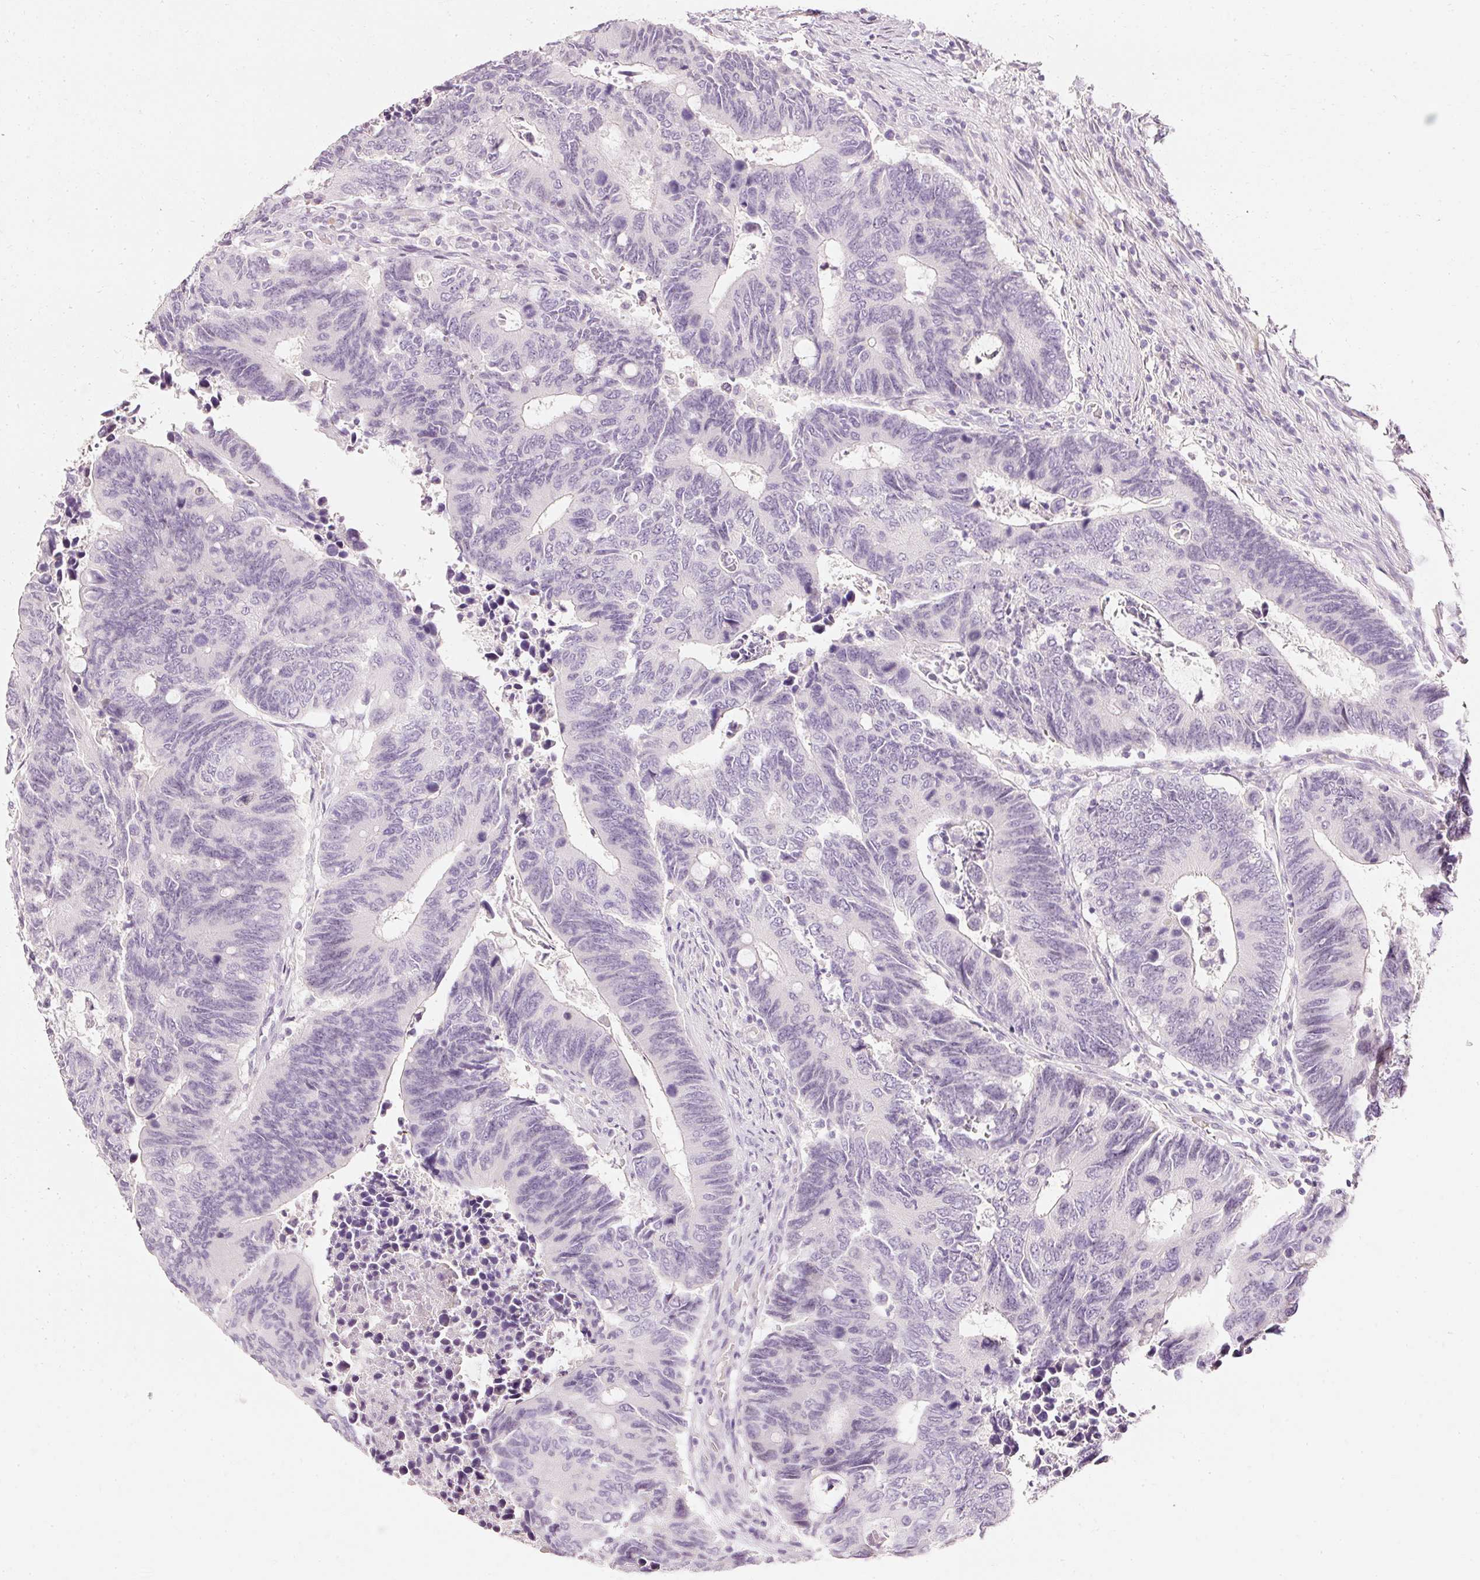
{"staining": {"intensity": "negative", "quantity": "none", "location": "none"}, "tissue": "colorectal cancer", "cell_type": "Tumor cells", "image_type": "cancer", "snomed": [{"axis": "morphology", "description": "Adenocarcinoma, NOS"}, {"axis": "topography", "description": "Colon"}], "caption": "Immunohistochemistry (IHC) histopathology image of neoplastic tissue: adenocarcinoma (colorectal) stained with DAB (3,3'-diaminobenzidine) reveals no significant protein expression in tumor cells.", "gene": "ELAVL3", "patient": {"sex": "male", "age": 87}}